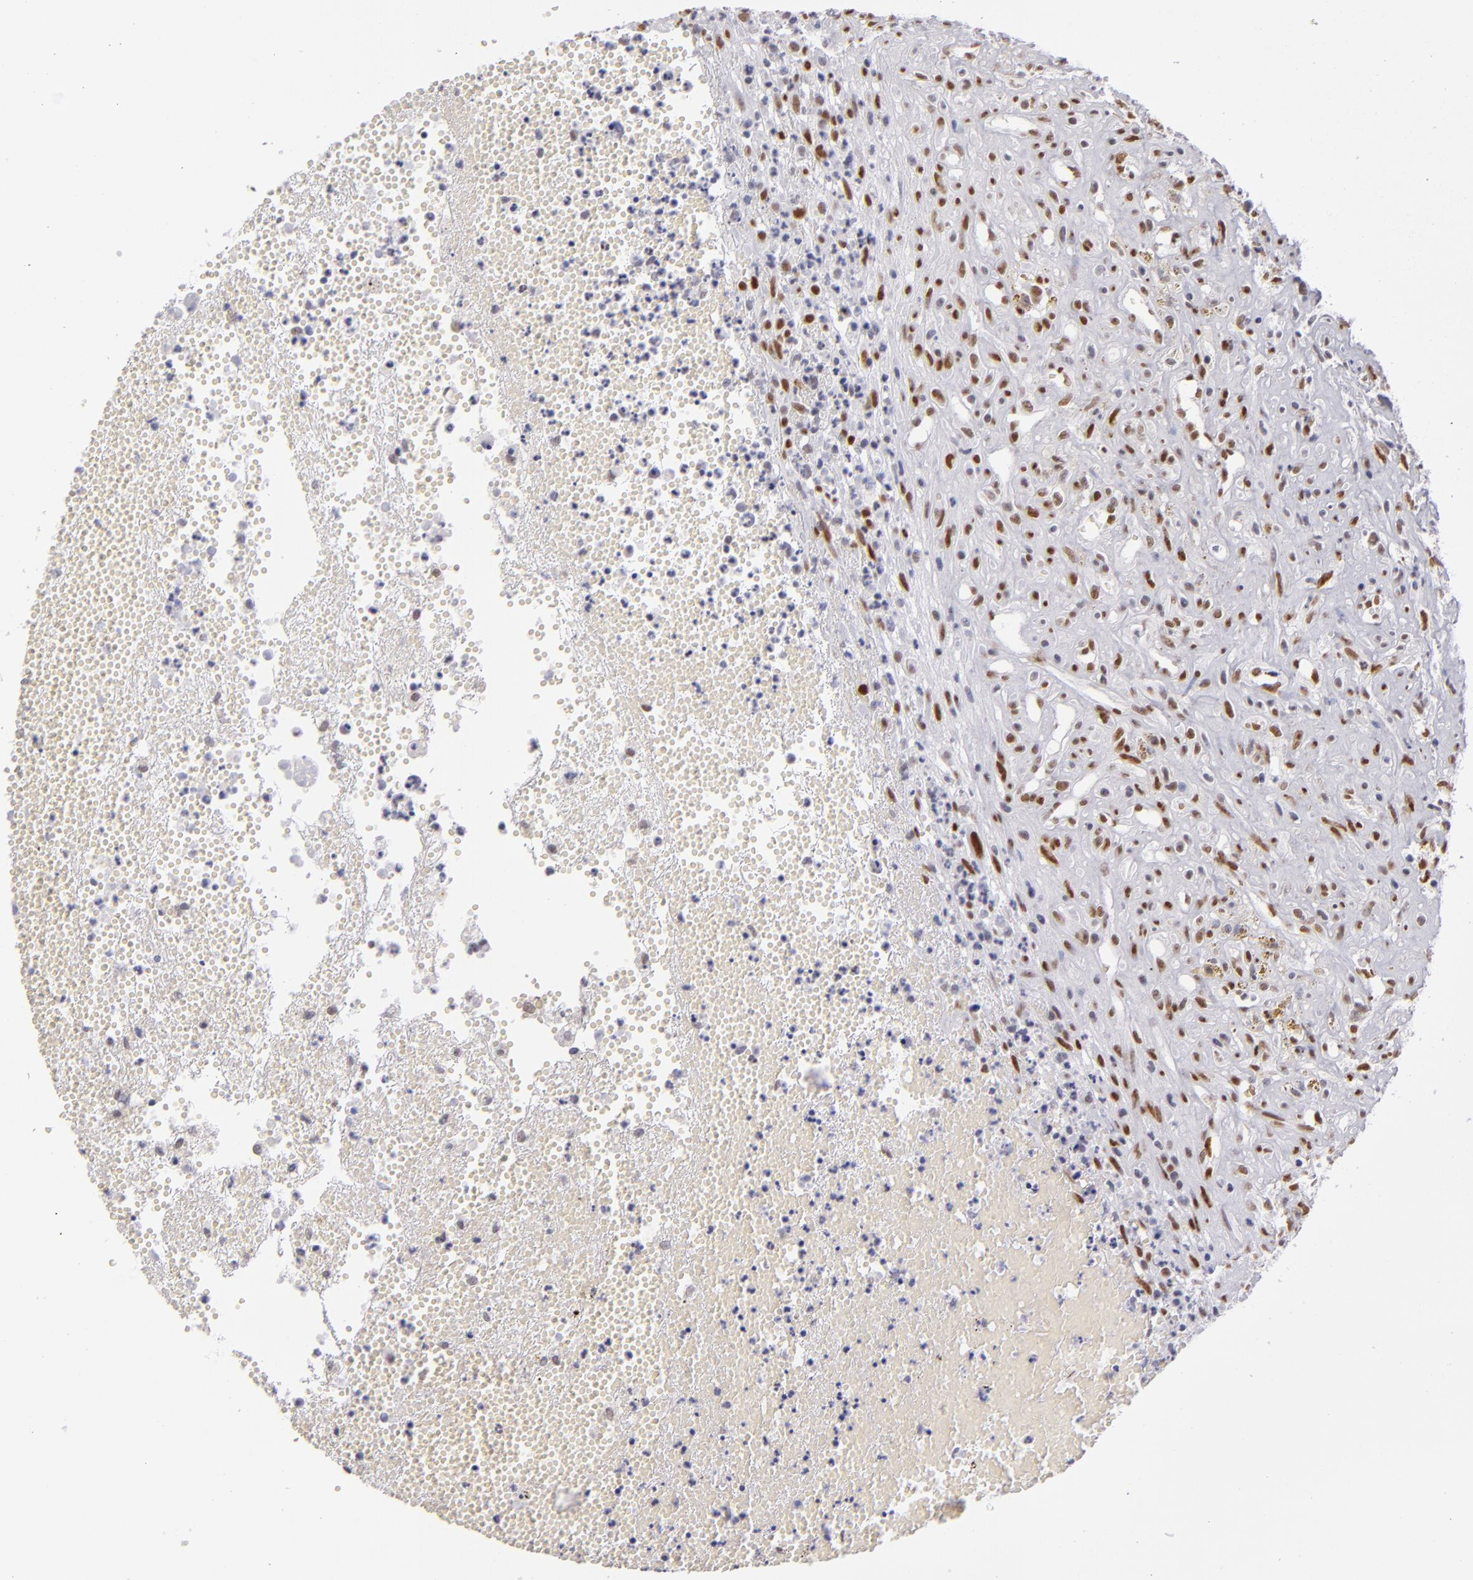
{"staining": {"intensity": "strong", "quantity": ">75%", "location": "nuclear"}, "tissue": "glioma", "cell_type": "Tumor cells", "image_type": "cancer", "snomed": [{"axis": "morphology", "description": "Glioma, malignant, High grade"}, {"axis": "topography", "description": "Brain"}], "caption": "DAB (3,3'-diaminobenzidine) immunohistochemical staining of human glioma exhibits strong nuclear protein staining in about >75% of tumor cells.", "gene": "TOP3A", "patient": {"sex": "male", "age": 66}}